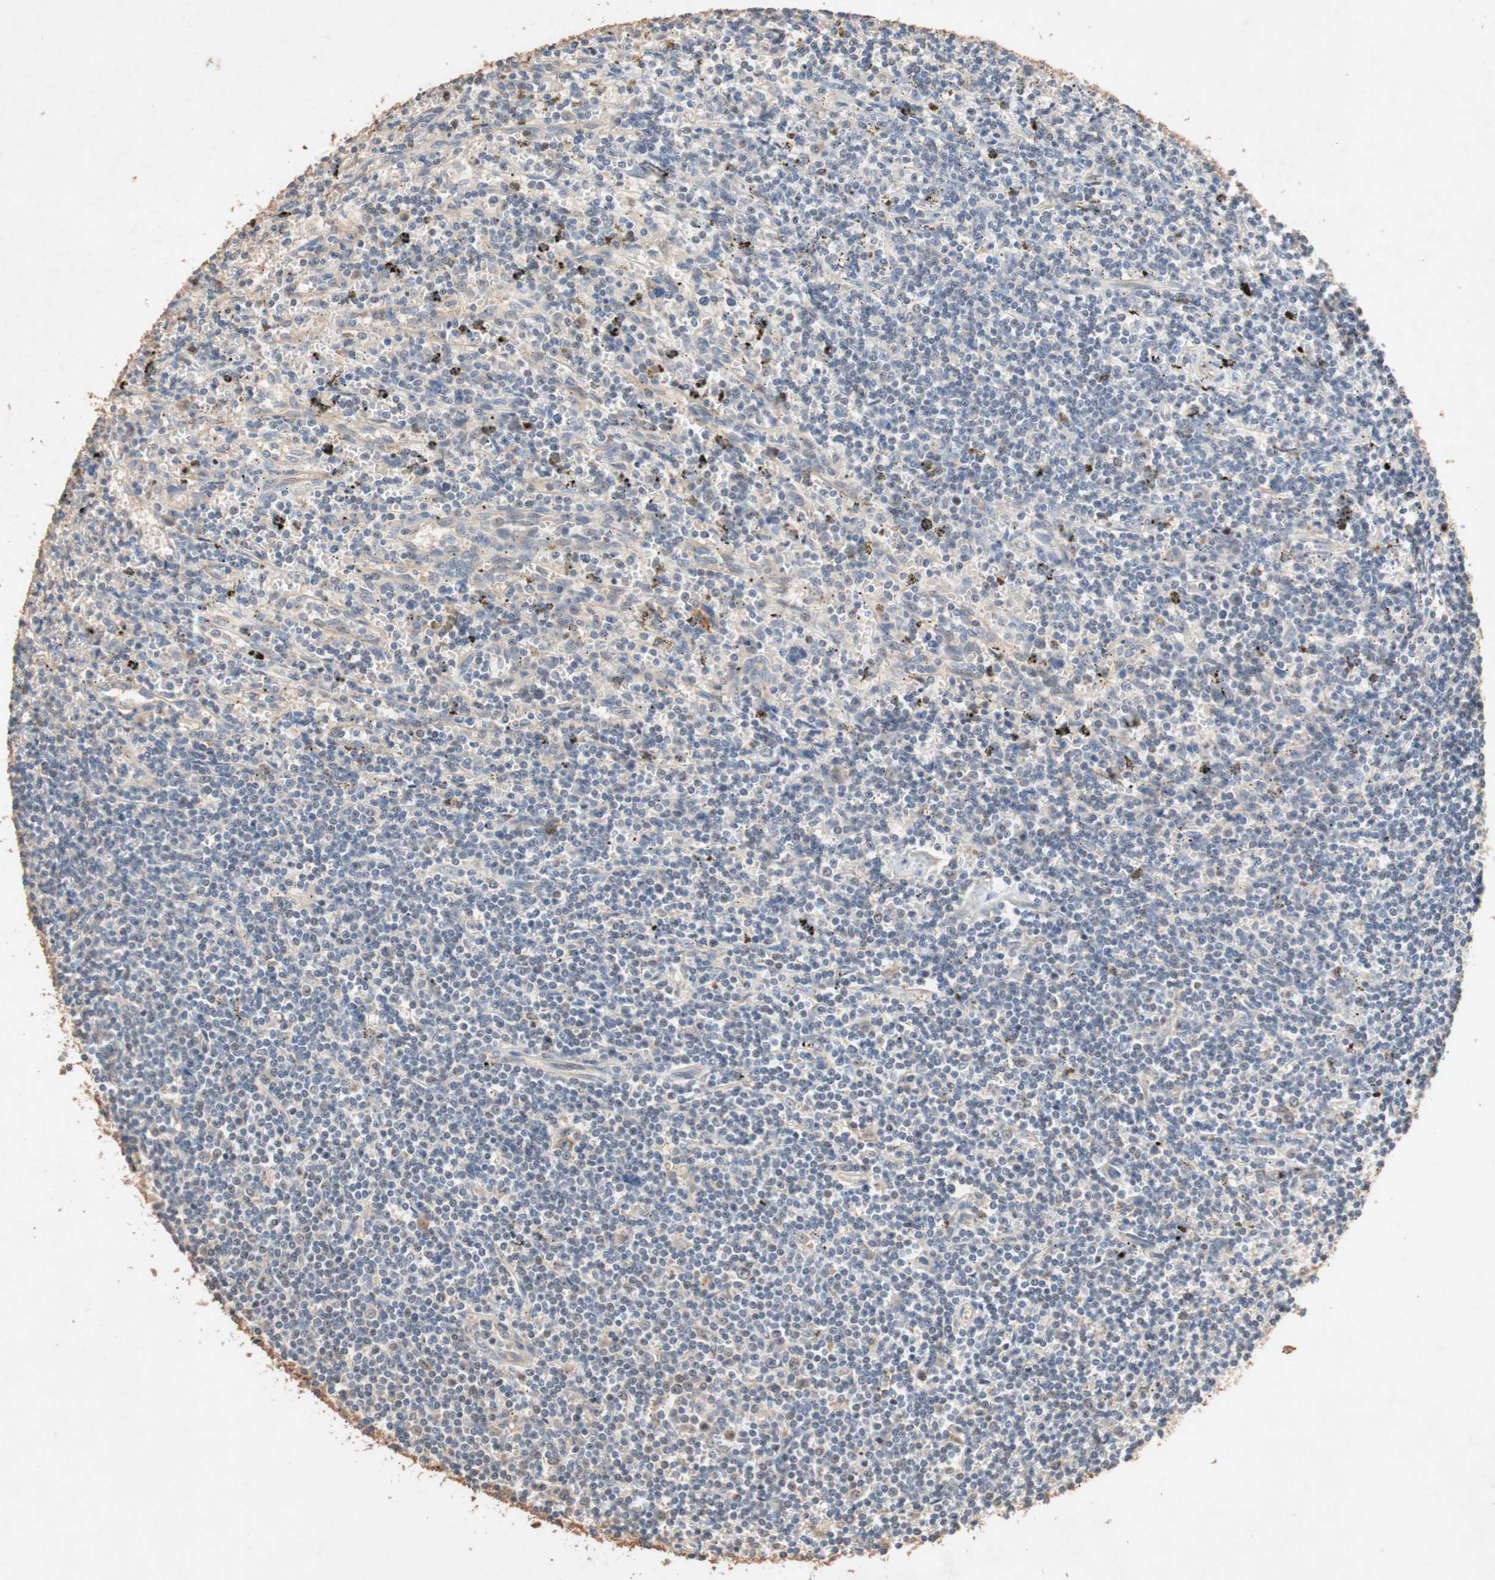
{"staining": {"intensity": "negative", "quantity": "none", "location": "none"}, "tissue": "lymphoma", "cell_type": "Tumor cells", "image_type": "cancer", "snomed": [{"axis": "morphology", "description": "Malignant lymphoma, non-Hodgkin's type, Low grade"}, {"axis": "topography", "description": "Spleen"}], "caption": "There is no significant expression in tumor cells of low-grade malignant lymphoma, non-Hodgkin's type.", "gene": "TUBB", "patient": {"sex": "male", "age": 76}}